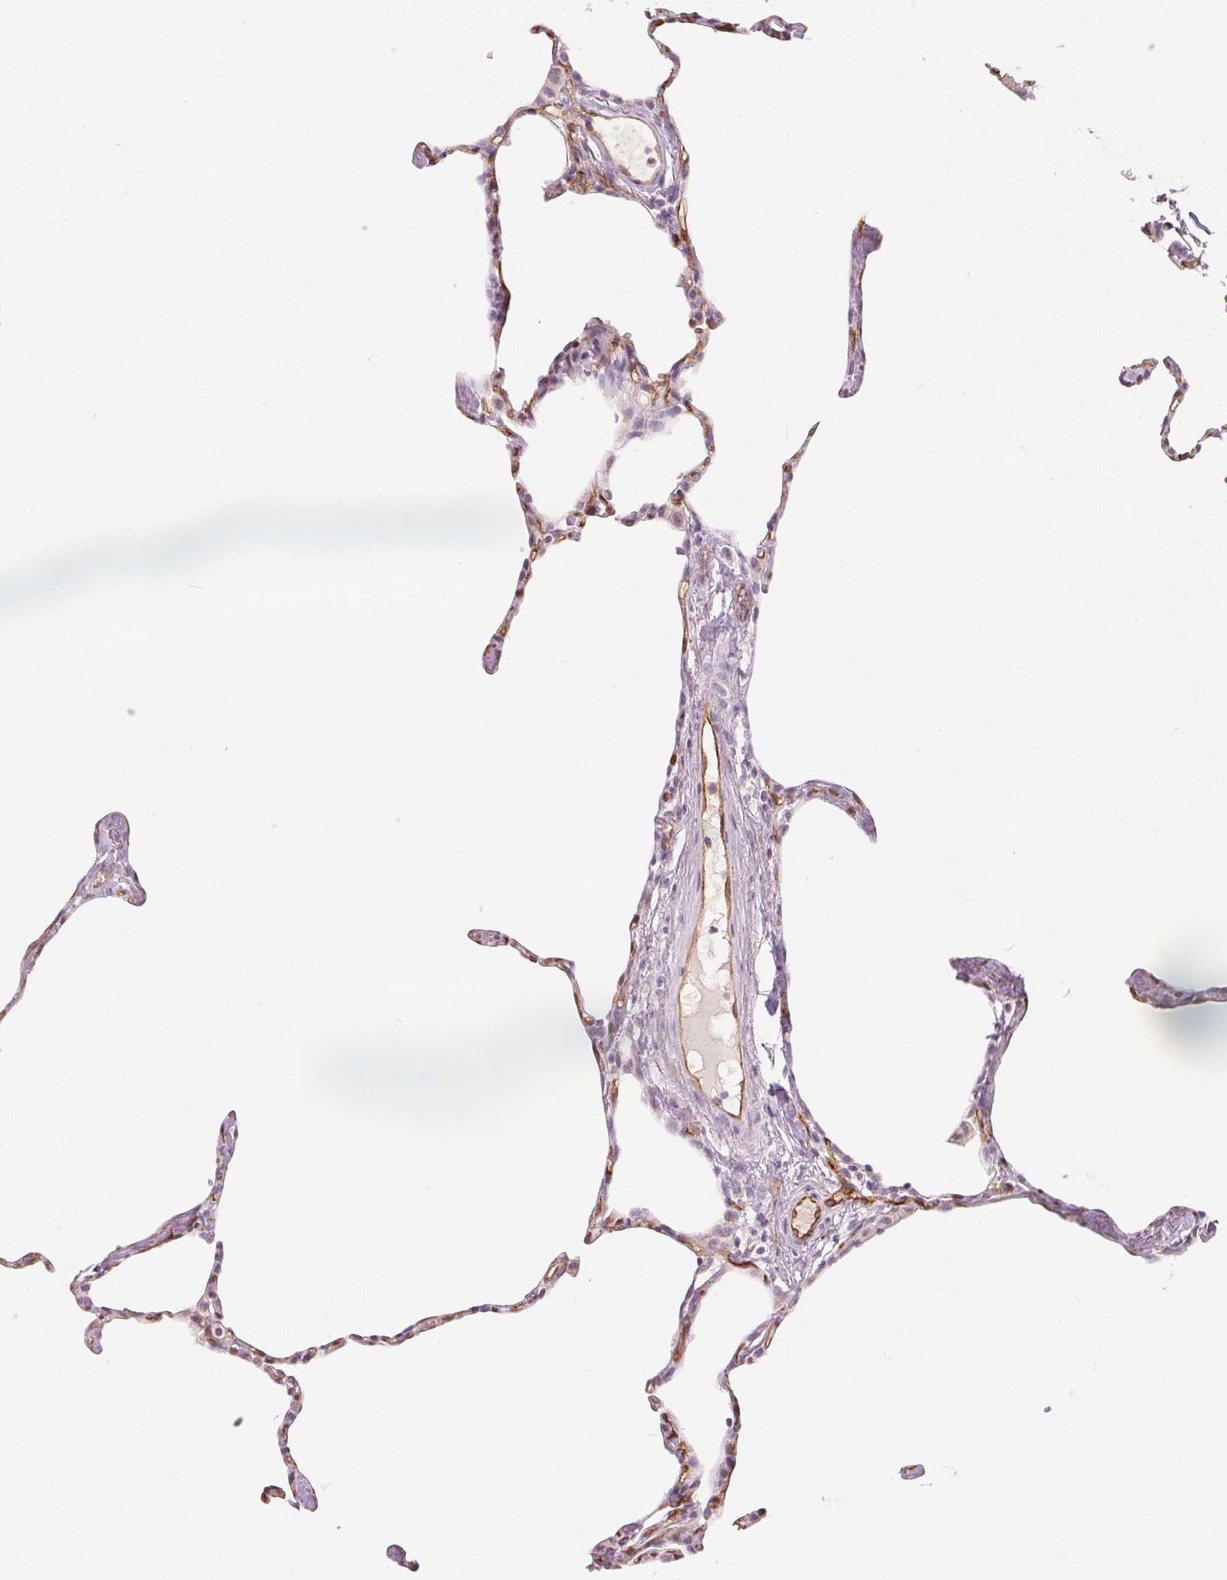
{"staining": {"intensity": "moderate", "quantity": "25%-75%", "location": "cytoplasmic/membranous"}, "tissue": "lung", "cell_type": "Alveolar cells", "image_type": "normal", "snomed": [{"axis": "morphology", "description": "Normal tissue, NOS"}, {"axis": "topography", "description": "Lung"}], "caption": "A micrograph of human lung stained for a protein shows moderate cytoplasmic/membranous brown staining in alveolar cells. (Brightfield microscopy of DAB IHC at high magnification).", "gene": "PODXL", "patient": {"sex": "male", "age": 65}}